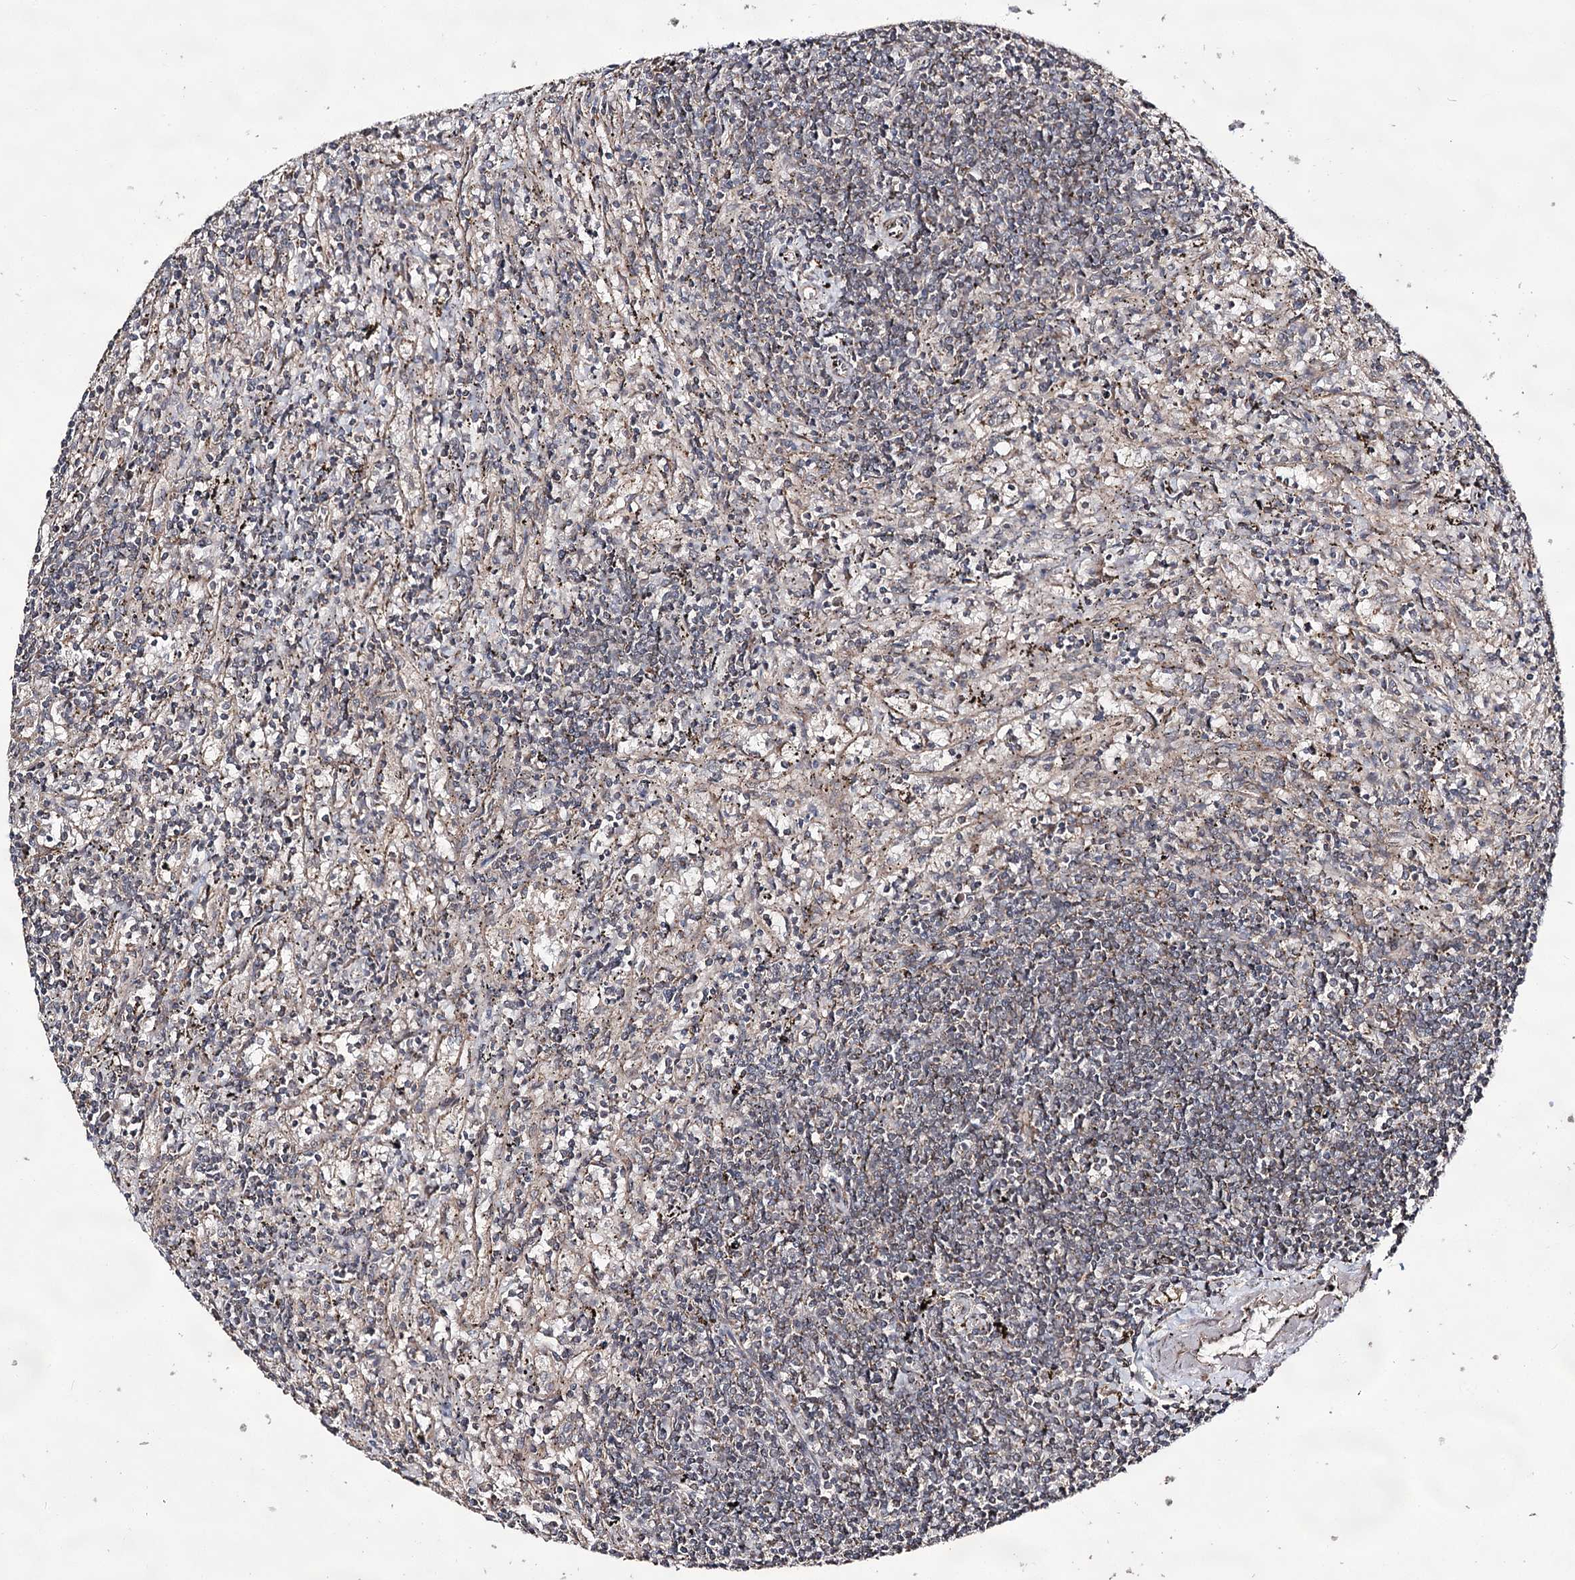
{"staining": {"intensity": "negative", "quantity": "none", "location": "none"}, "tissue": "lymphoma", "cell_type": "Tumor cells", "image_type": "cancer", "snomed": [{"axis": "morphology", "description": "Malignant lymphoma, non-Hodgkin's type, Low grade"}, {"axis": "topography", "description": "Spleen"}], "caption": "IHC of lymphoma displays no positivity in tumor cells.", "gene": "ACTR6", "patient": {"sex": "male", "age": 76}}